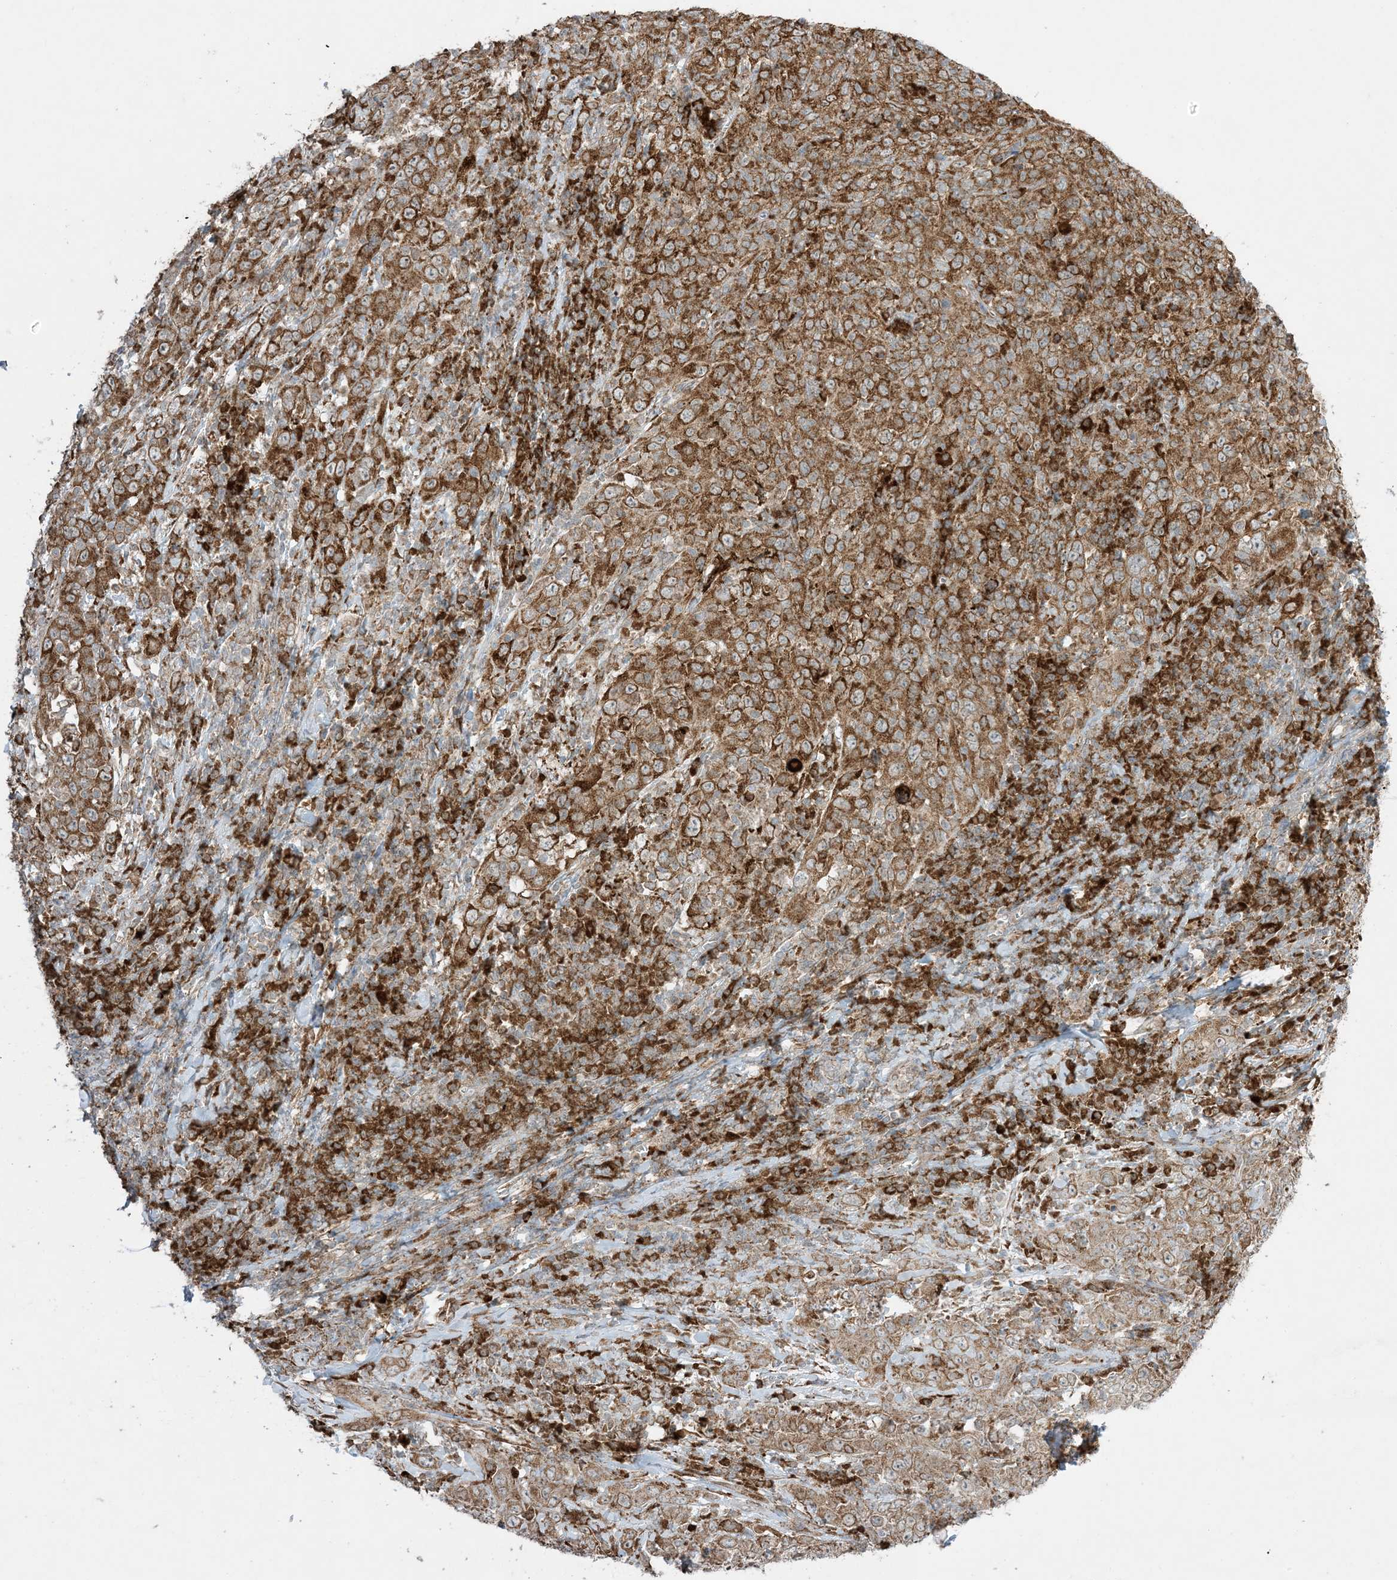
{"staining": {"intensity": "moderate", "quantity": ">75%", "location": "cytoplasmic/membranous"}, "tissue": "cervical cancer", "cell_type": "Tumor cells", "image_type": "cancer", "snomed": [{"axis": "morphology", "description": "Squamous cell carcinoma, NOS"}, {"axis": "topography", "description": "Cervix"}], "caption": "The histopathology image exhibits a brown stain indicating the presence of a protein in the cytoplasmic/membranous of tumor cells in squamous cell carcinoma (cervical).", "gene": "ODC1", "patient": {"sex": "female", "age": 46}}